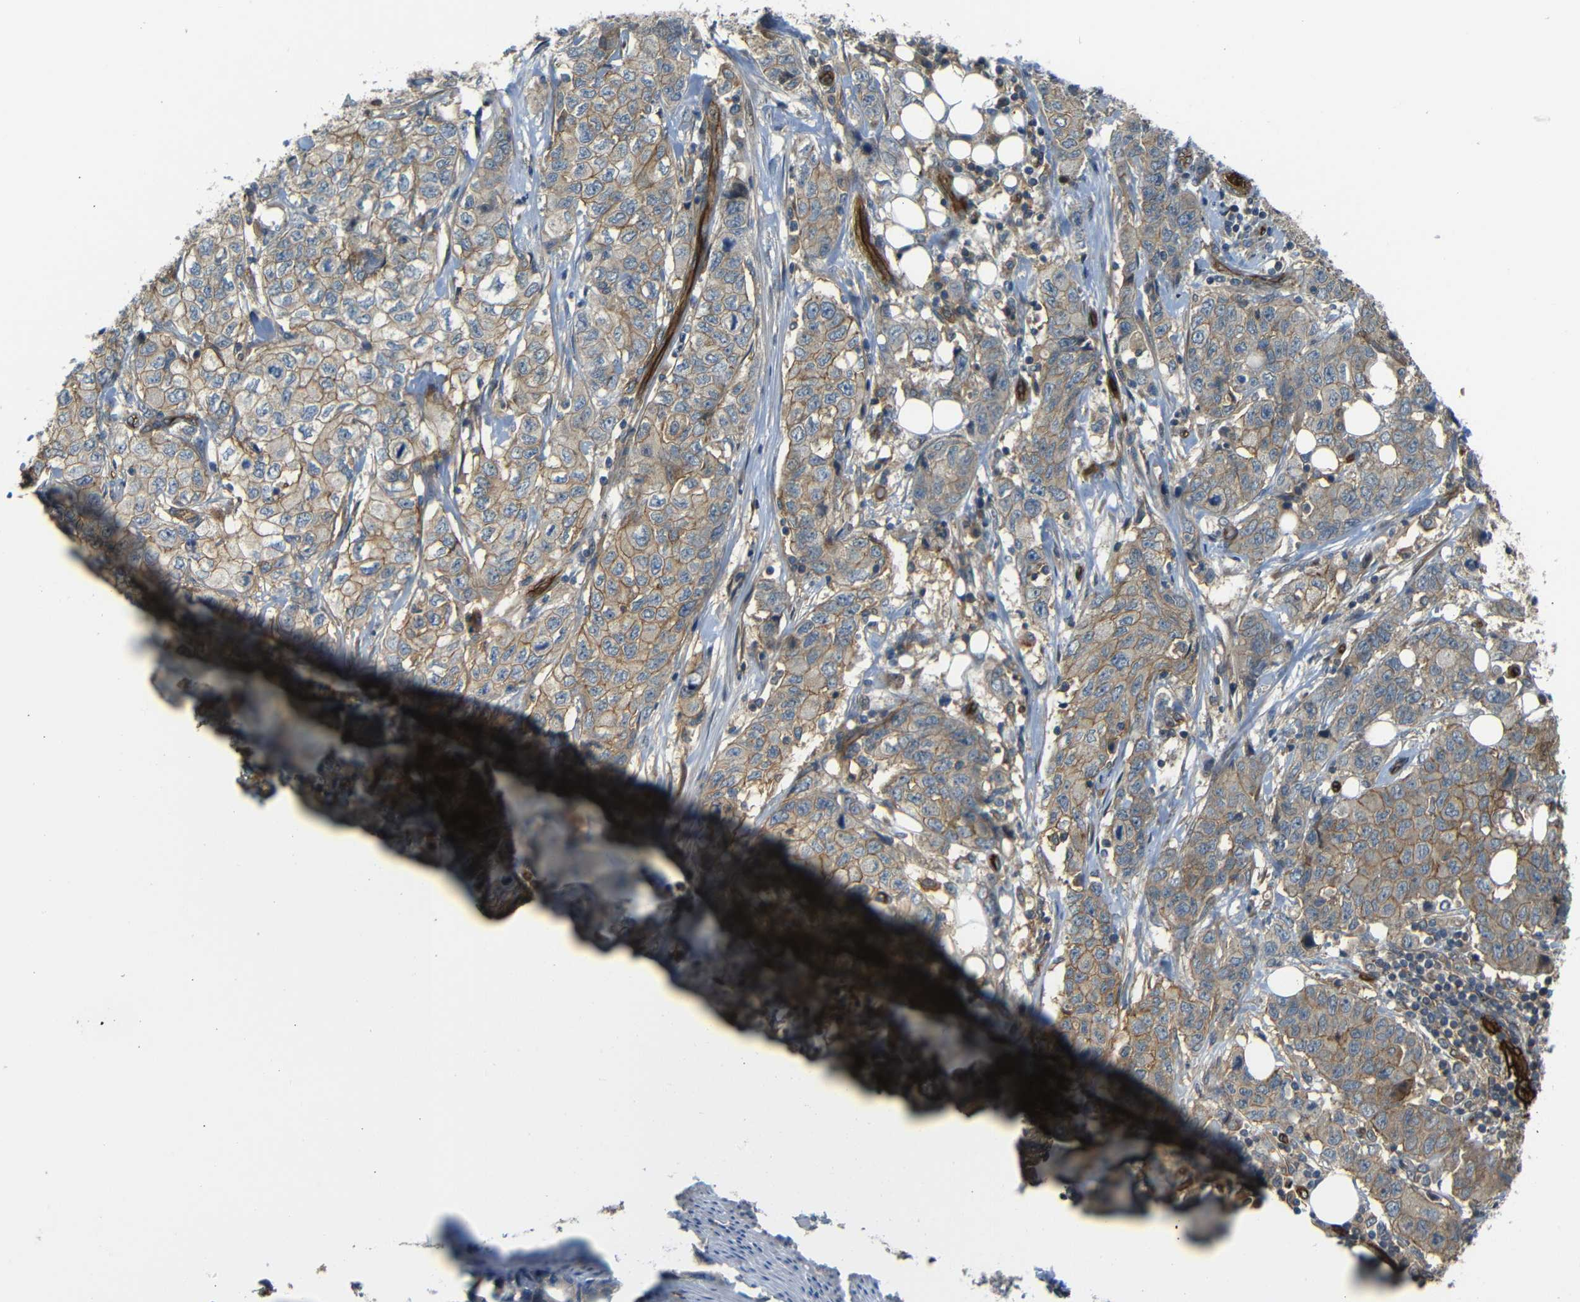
{"staining": {"intensity": "moderate", "quantity": ">75%", "location": "cytoplasmic/membranous"}, "tissue": "stomach cancer", "cell_type": "Tumor cells", "image_type": "cancer", "snomed": [{"axis": "morphology", "description": "Adenocarcinoma, NOS"}, {"axis": "topography", "description": "Stomach"}], "caption": "Brown immunohistochemical staining in stomach cancer shows moderate cytoplasmic/membranous positivity in approximately >75% of tumor cells.", "gene": "RELL1", "patient": {"sex": "male", "age": 48}}